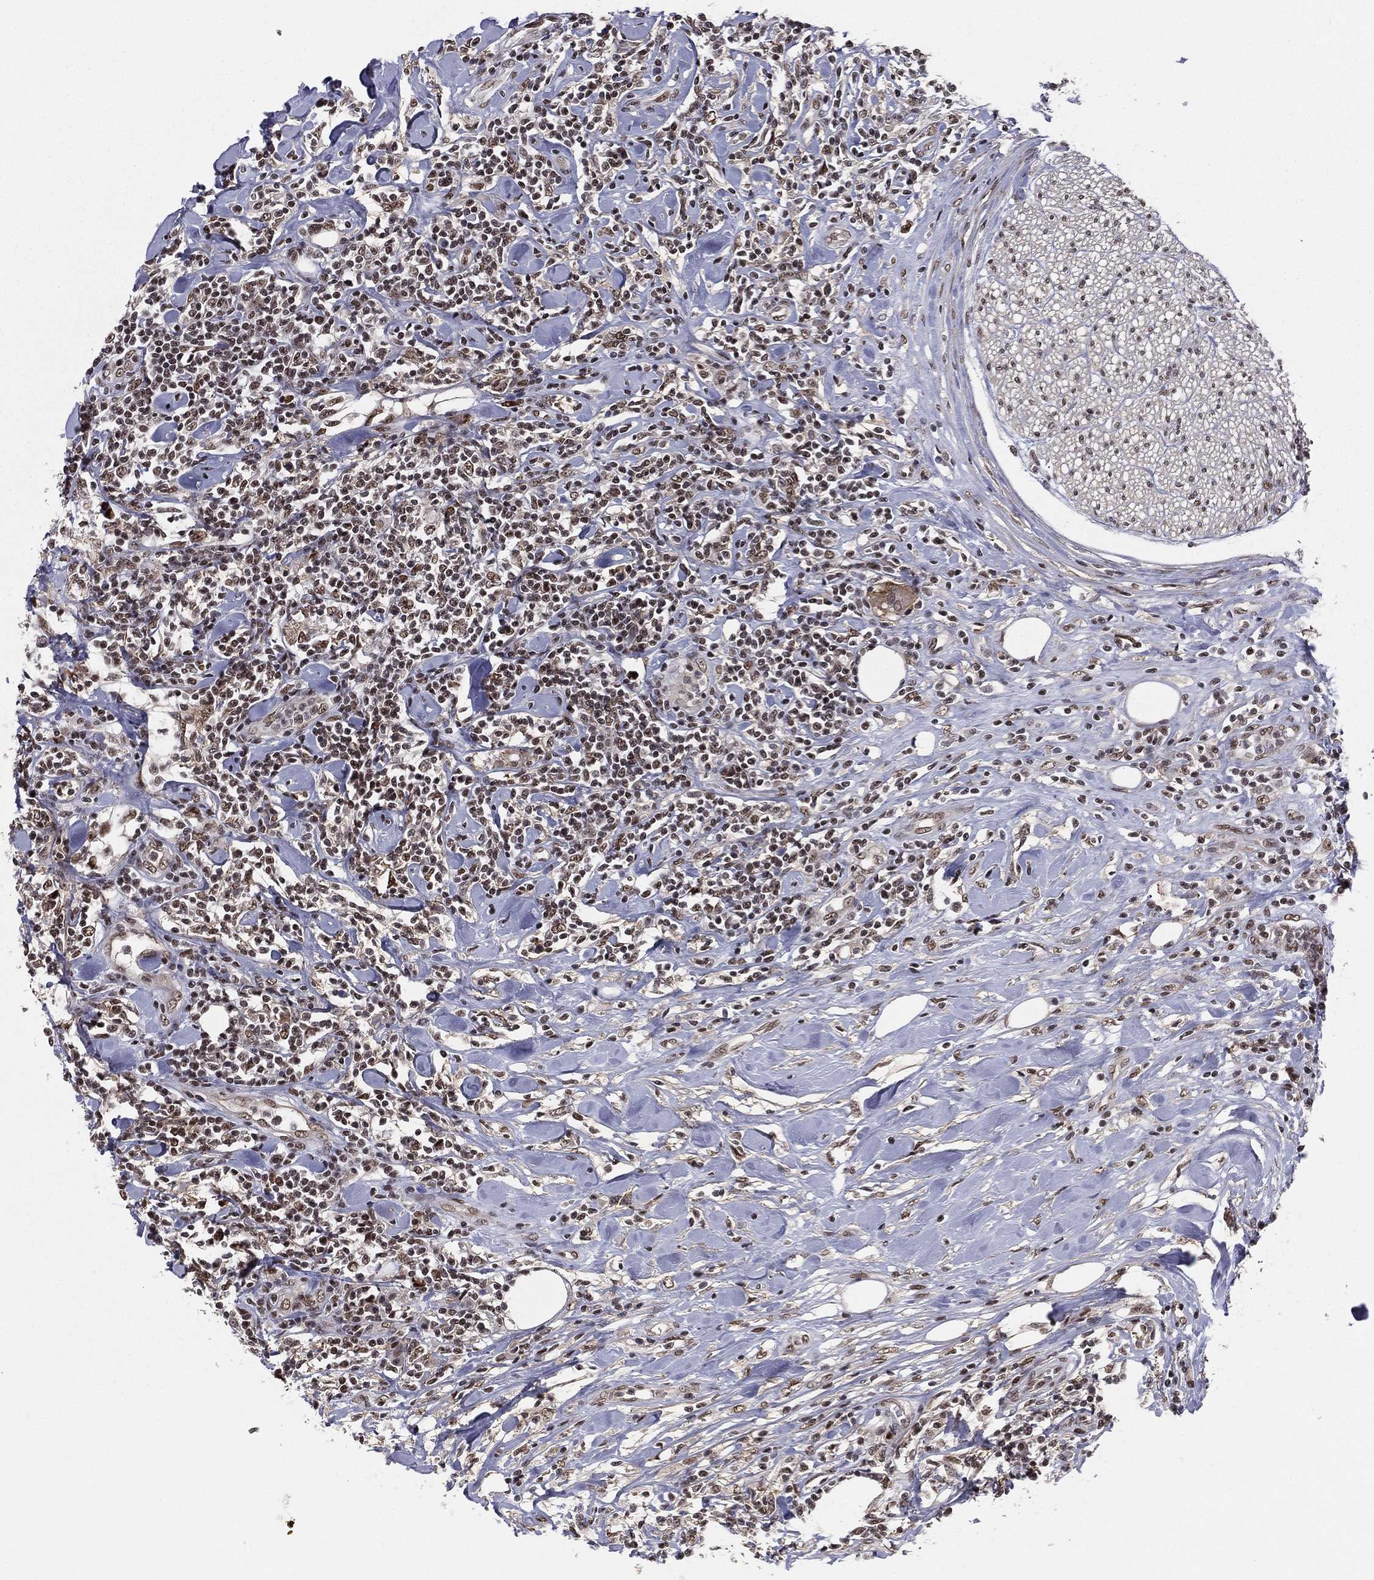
{"staining": {"intensity": "strong", "quantity": "25%-75%", "location": "nuclear"}, "tissue": "lymphoma", "cell_type": "Tumor cells", "image_type": "cancer", "snomed": [{"axis": "morphology", "description": "Malignant lymphoma, non-Hodgkin's type, High grade"}, {"axis": "topography", "description": "Lymph node"}], "caption": "Immunohistochemical staining of human lymphoma reveals strong nuclear protein staining in approximately 25%-75% of tumor cells. (Stains: DAB in brown, nuclei in blue, Microscopy: brightfield microscopy at high magnification).", "gene": "GPALPP1", "patient": {"sex": "female", "age": 84}}